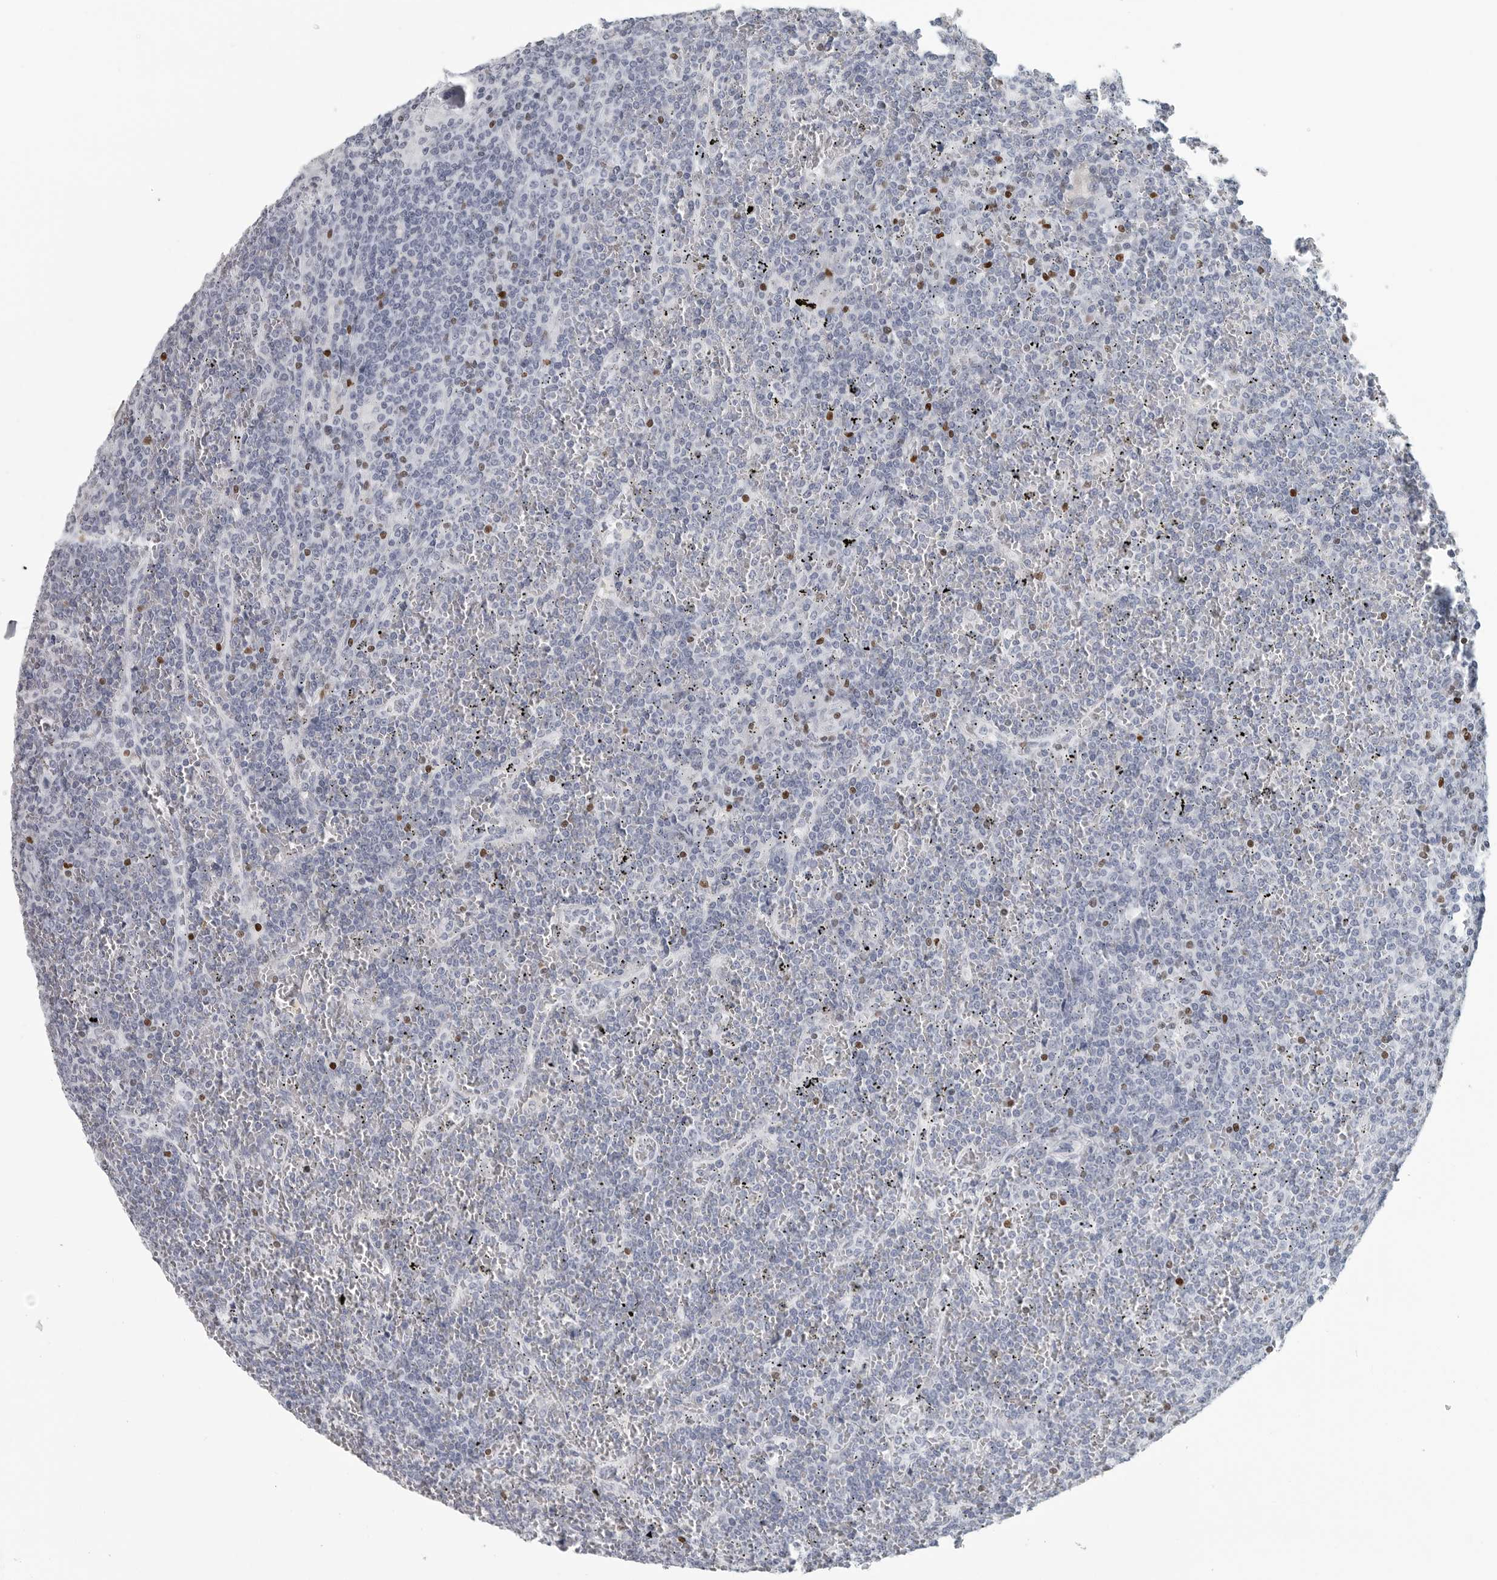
{"staining": {"intensity": "negative", "quantity": "none", "location": "none"}, "tissue": "lymphoma", "cell_type": "Tumor cells", "image_type": "cancer", "snomed": [{"axis": "morphology", "description": "Malignant lymphoma, non-Hodgkin's type, Low grade"}, {"axis": "topography", "description": "Spleen"}], "caption": "High power microscopy histopathology image of an immunohistochemistry (IHC) histopathology image of malignant lymphoma, non-Hodgkin's type (low-grade), revealing no significant positivity in tumor cells.", "gene": "SATB2", "patient": {"sex": "female", "age": 19}}